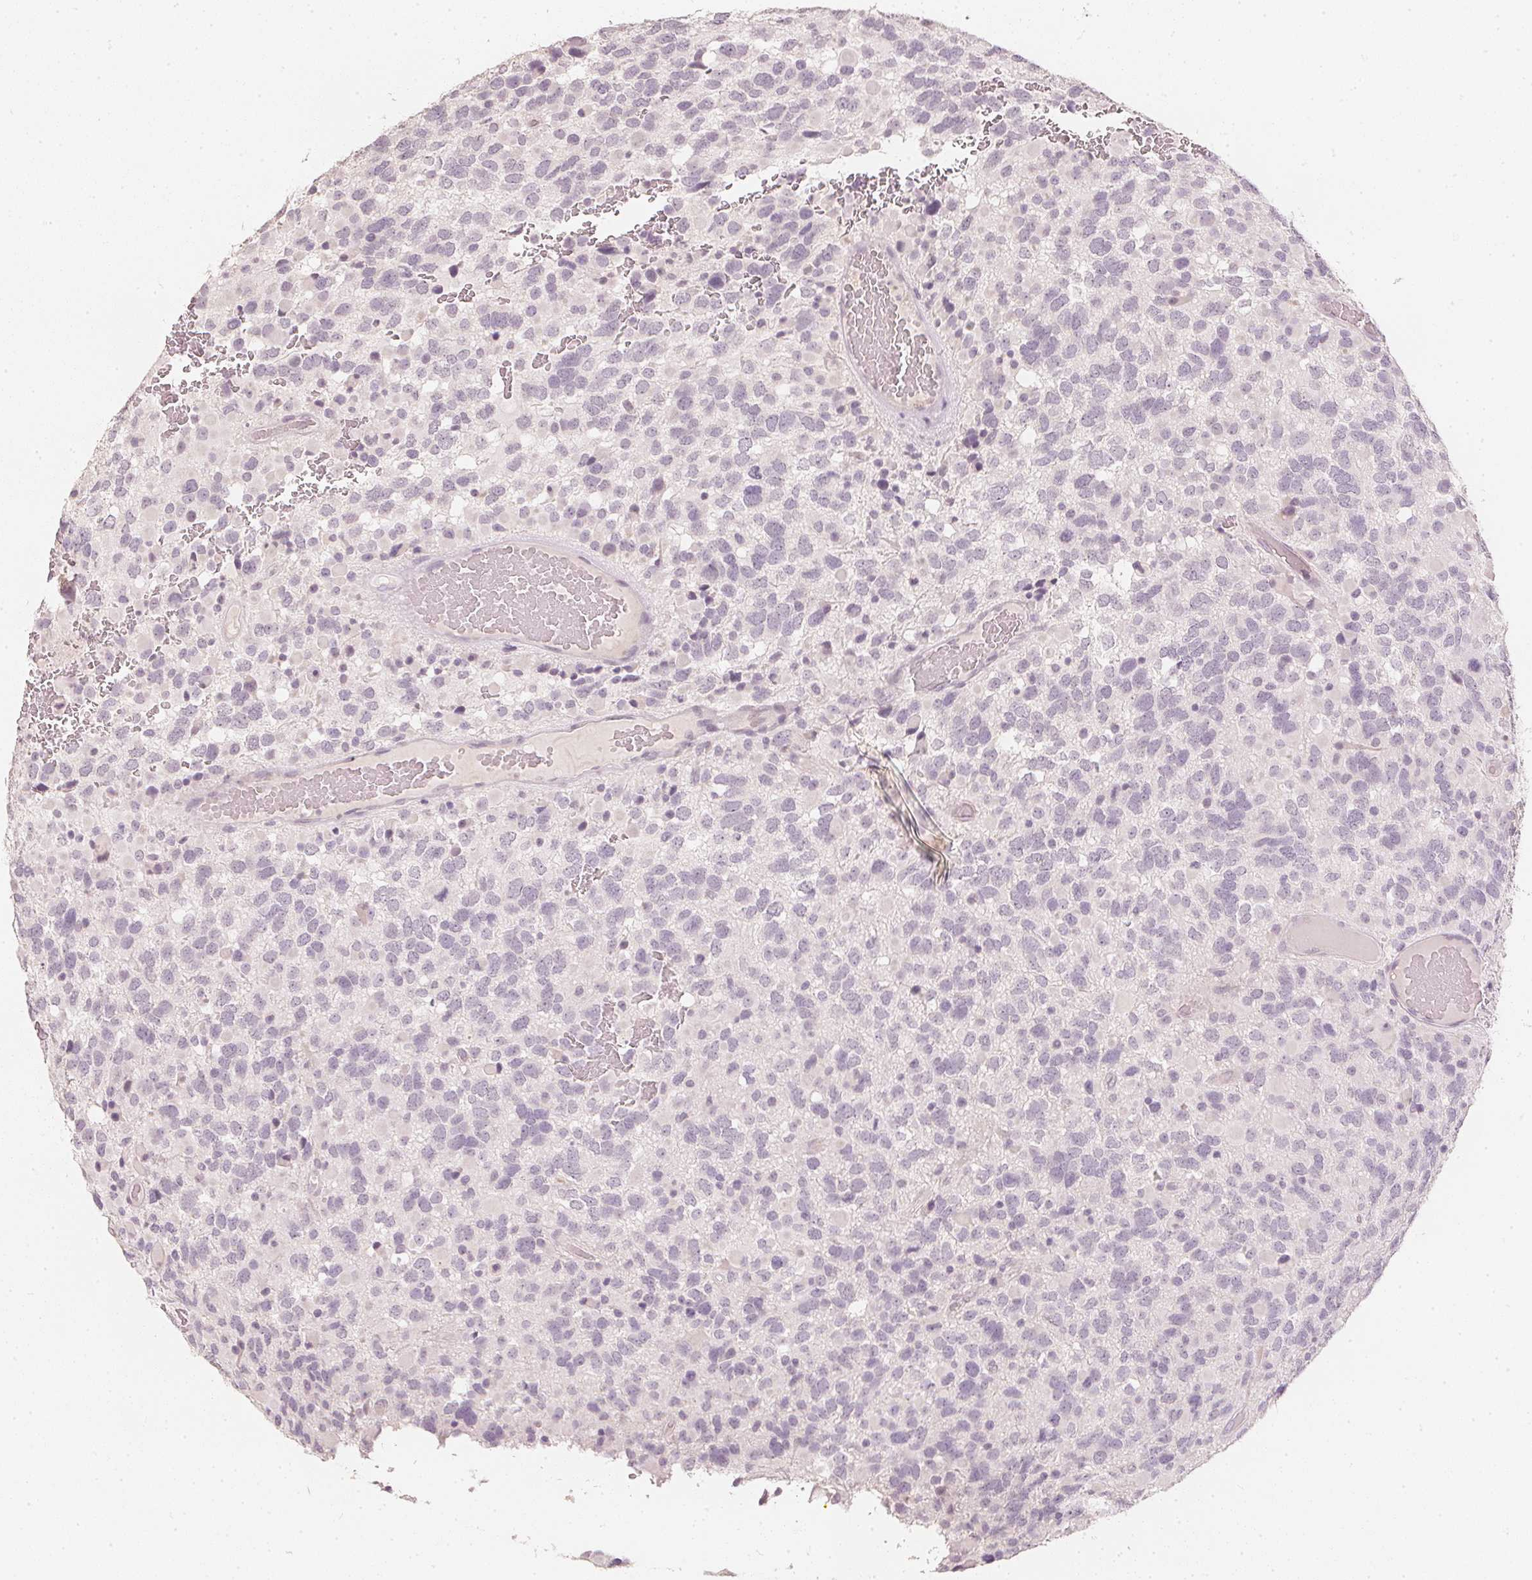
{"staining": {"intensity": "negative", "quantity": "none", "location": "none"}, "tissue": "glioma", "cell_type": "Tumor cells", "image_type": "cancer", "snomed": [{"axis": "morphology", "description": "Glioma, malignant, High grade"}, {"axis": "topography", "description": "Brain"}], "caption": "Tumor cells are negative for protein expression in human high-grade glioma (malignant).", "gene": "CALB1", "patient": {"sex": "female", "age": 40}}